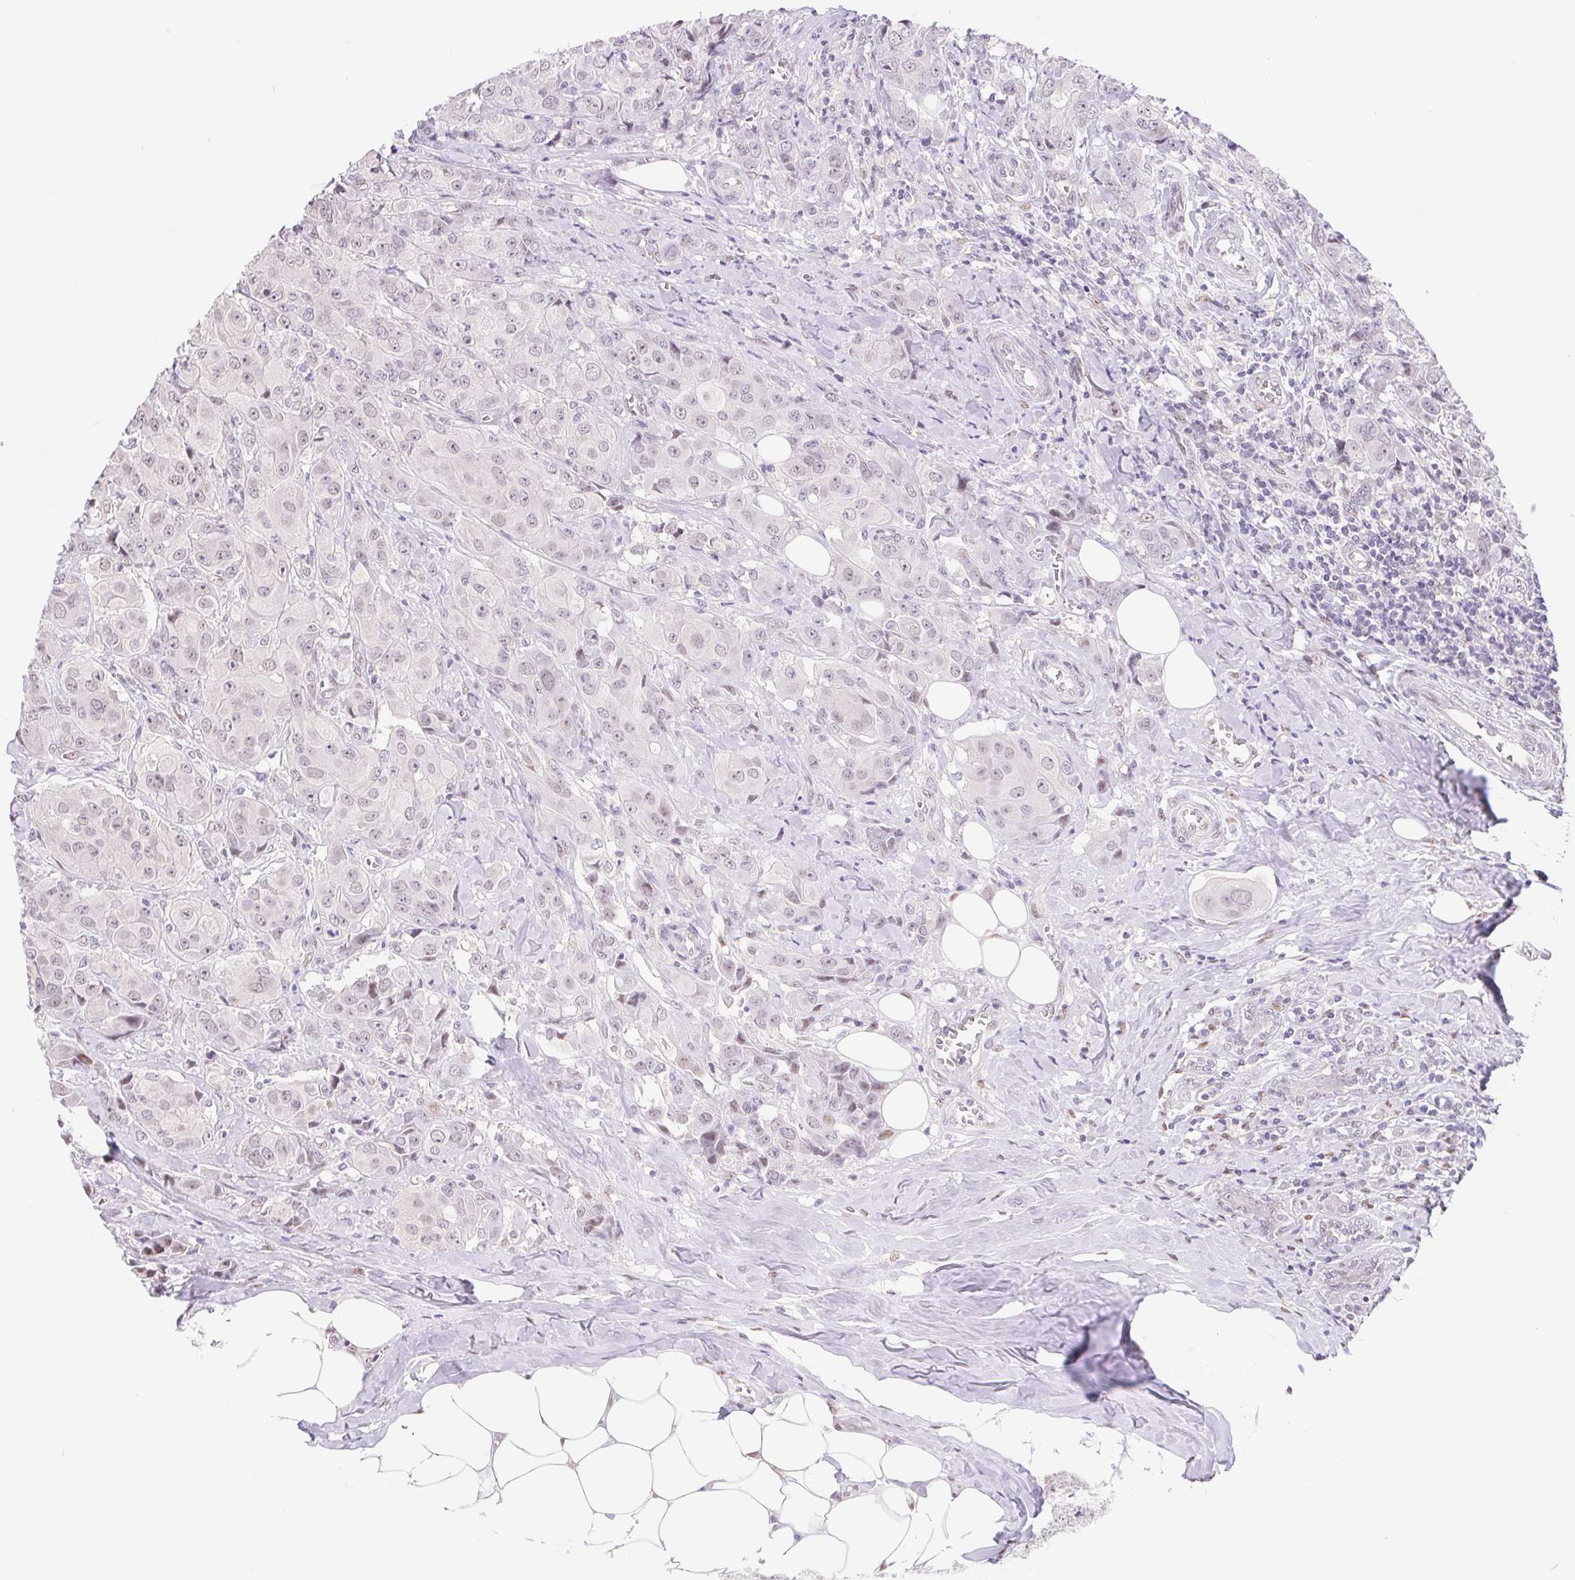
{"staining": {"intensity": "weak", "quantity": "<25%", "location": "nuclear"}, "tissue": "breast cancer", "cell_type": "Tumor cells", "image_type": "cancer", "snomed": [{"axis": "morphology", "description": "Normal tissue, NOS"}, {"axis": "morphology", "description": "Duct carcinoma"}, {"axis": "topography", "description": "Breast"}], "caption": "There is no significant staining in tumor cells of breast cancer.", "gene": "CAND1", "patient": {"sex": "female", "age": 43}}